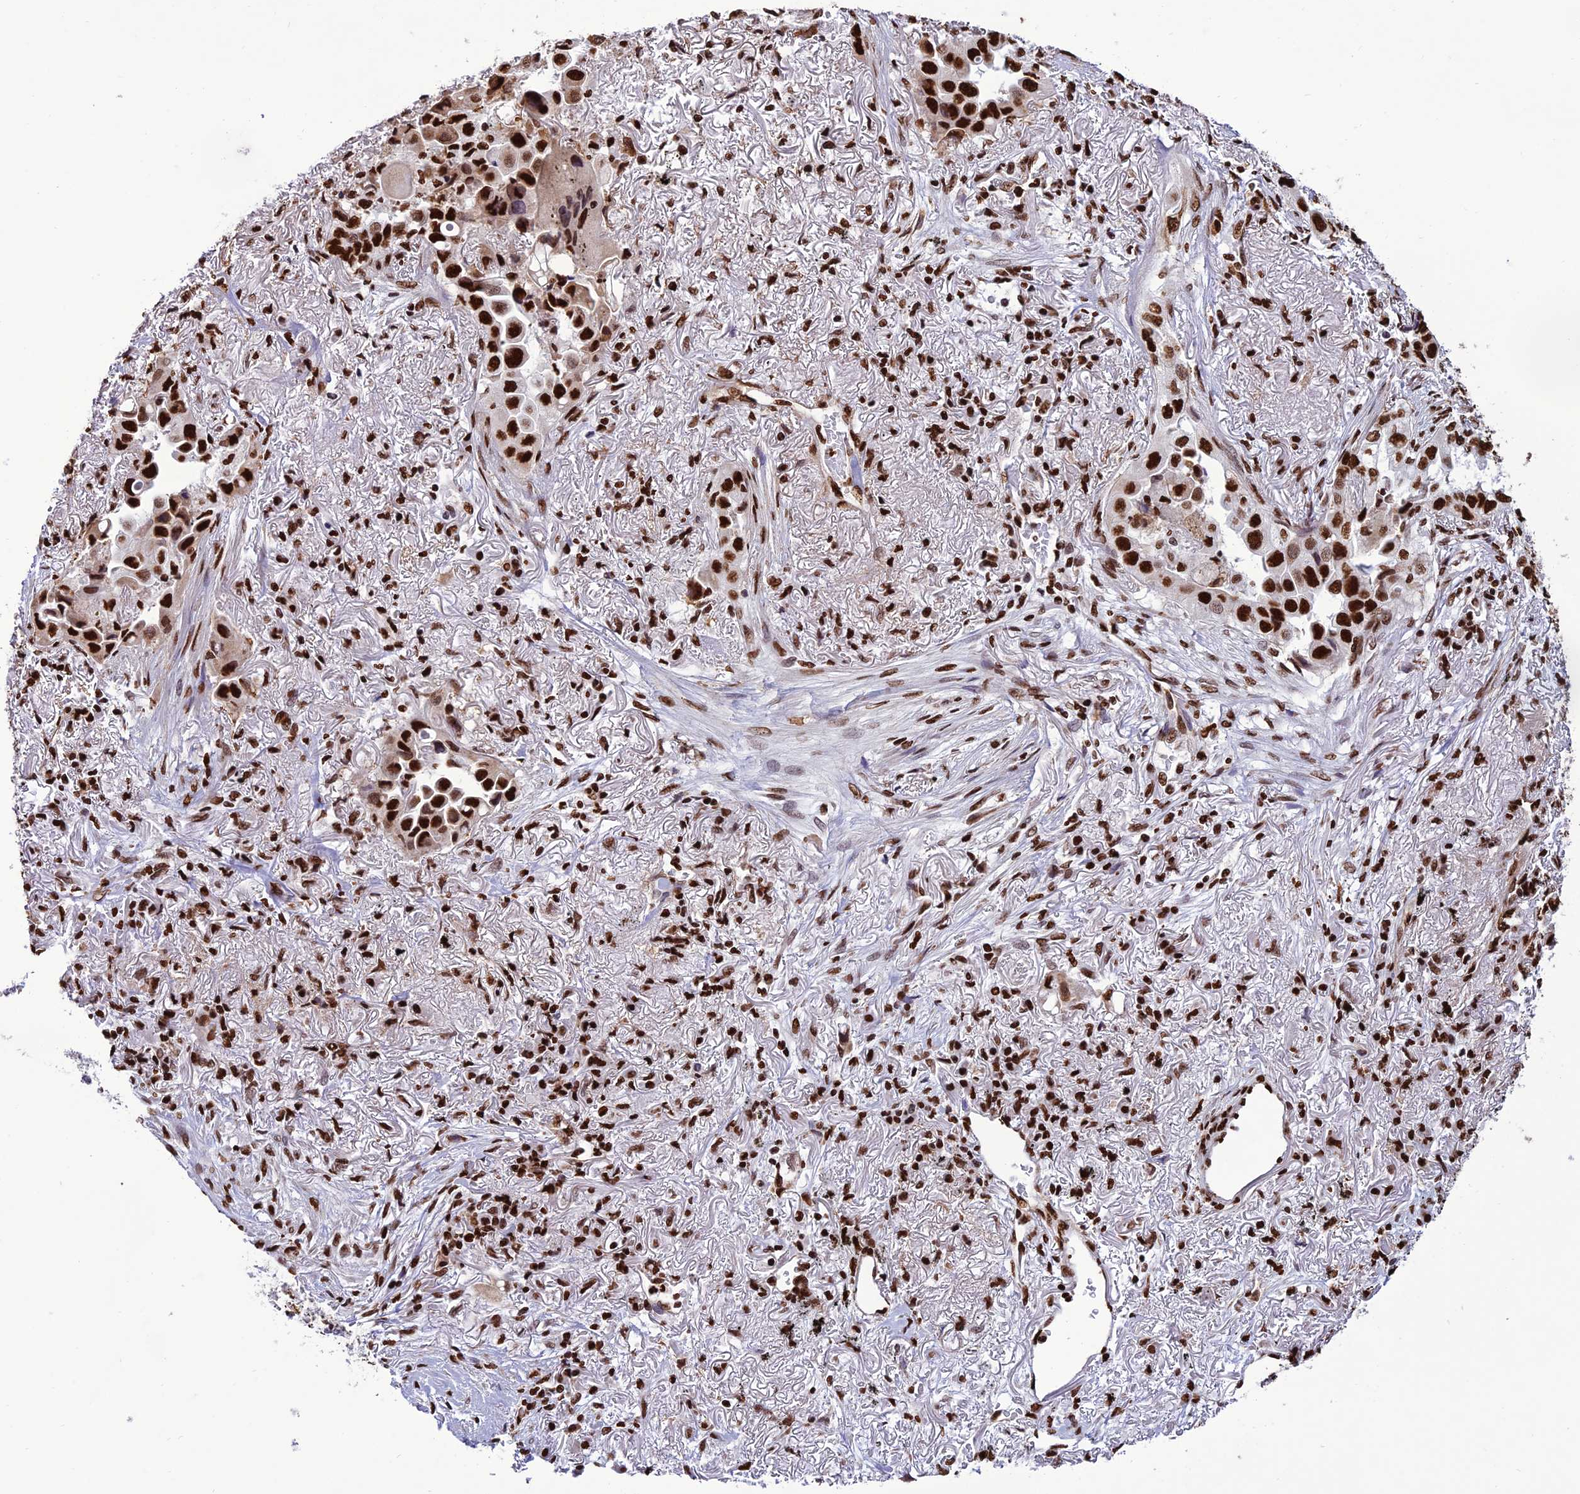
{"staining": {"intensity": "strong", "quantity": ">75%", "location": "nuclear"}, "tissue": "lung cancer", "cell_type": "Tumor cells", "image_type": "cancer", "snomed": [{"axis": "morphology", "description": "Adenocarcinoma, NOS"}, {"axis": "topography", "description": "Lung"}], "caption": "Adenocarcinoma (lung) stained with a protein marker exhibits strong staining in tumor cells.", "gene": "INO80E", "patient": {"sex": "female", "age": 76}}